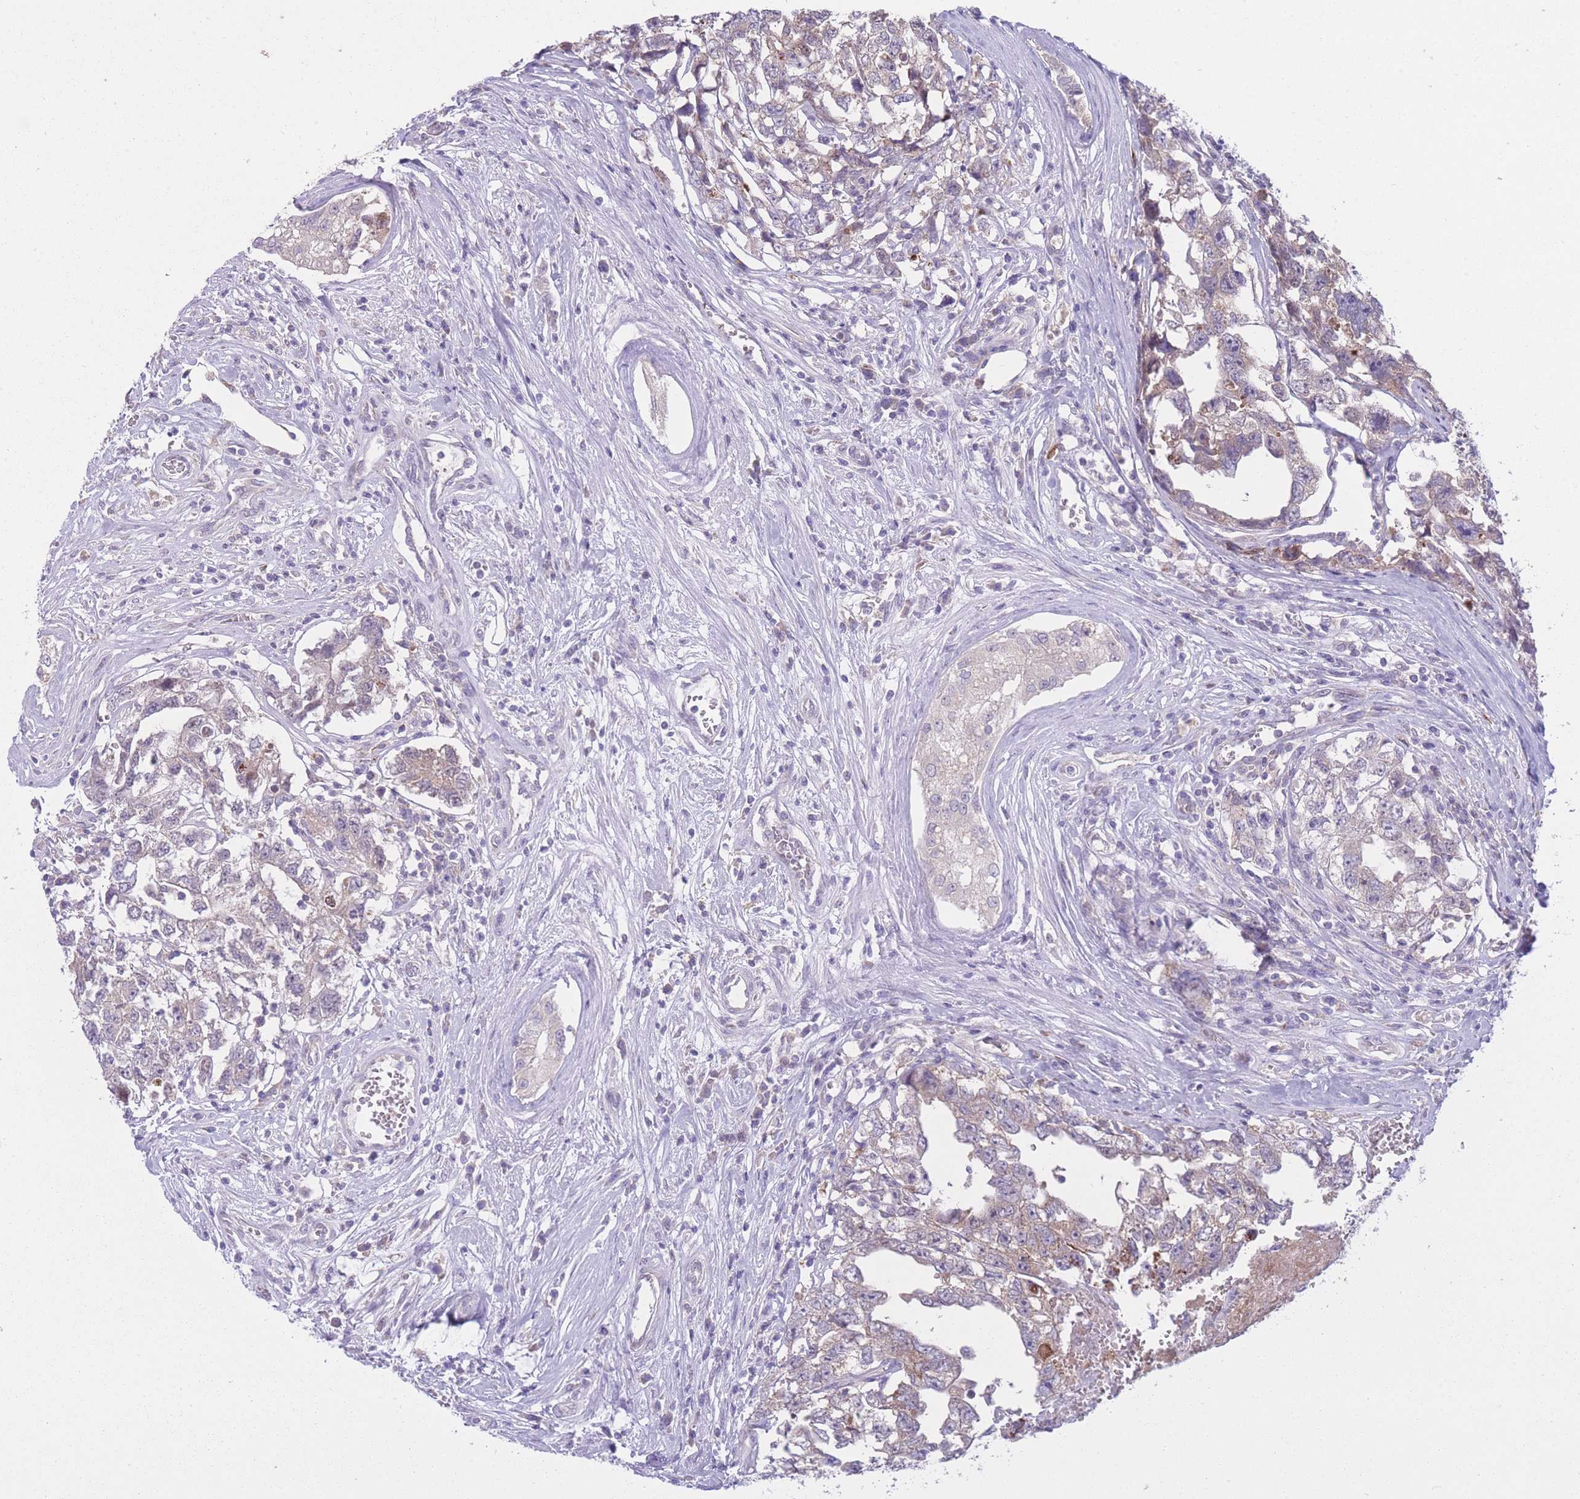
{"staining": {"intensity": "weak", "quantity": "<25%", "location": "cytoplasmic/membranous"}, "tissue": "testis cancer", "cell_type": "Tumor cells", "image_type": "cancer", "snomed": [{"axis": "morphology", "description": "Carcinoma, Embryonal, NOS"}, {"axis": "topography", "description": "Testis"}], "caption": "This is a micrograph of immunohistochemistry (IHC) staining of testis cancer (embryonal carcinoma), which shows no staining in tumor cells. The staining was performed using DAB (3,3'-diaminobenzidine) to visualize the protein expression in brown, while the nuclei were stained in blue with hematoxylin (Magnification: 20x).", "gene": "CCT6B", "patient": {"sex": "male", "age": 22}}